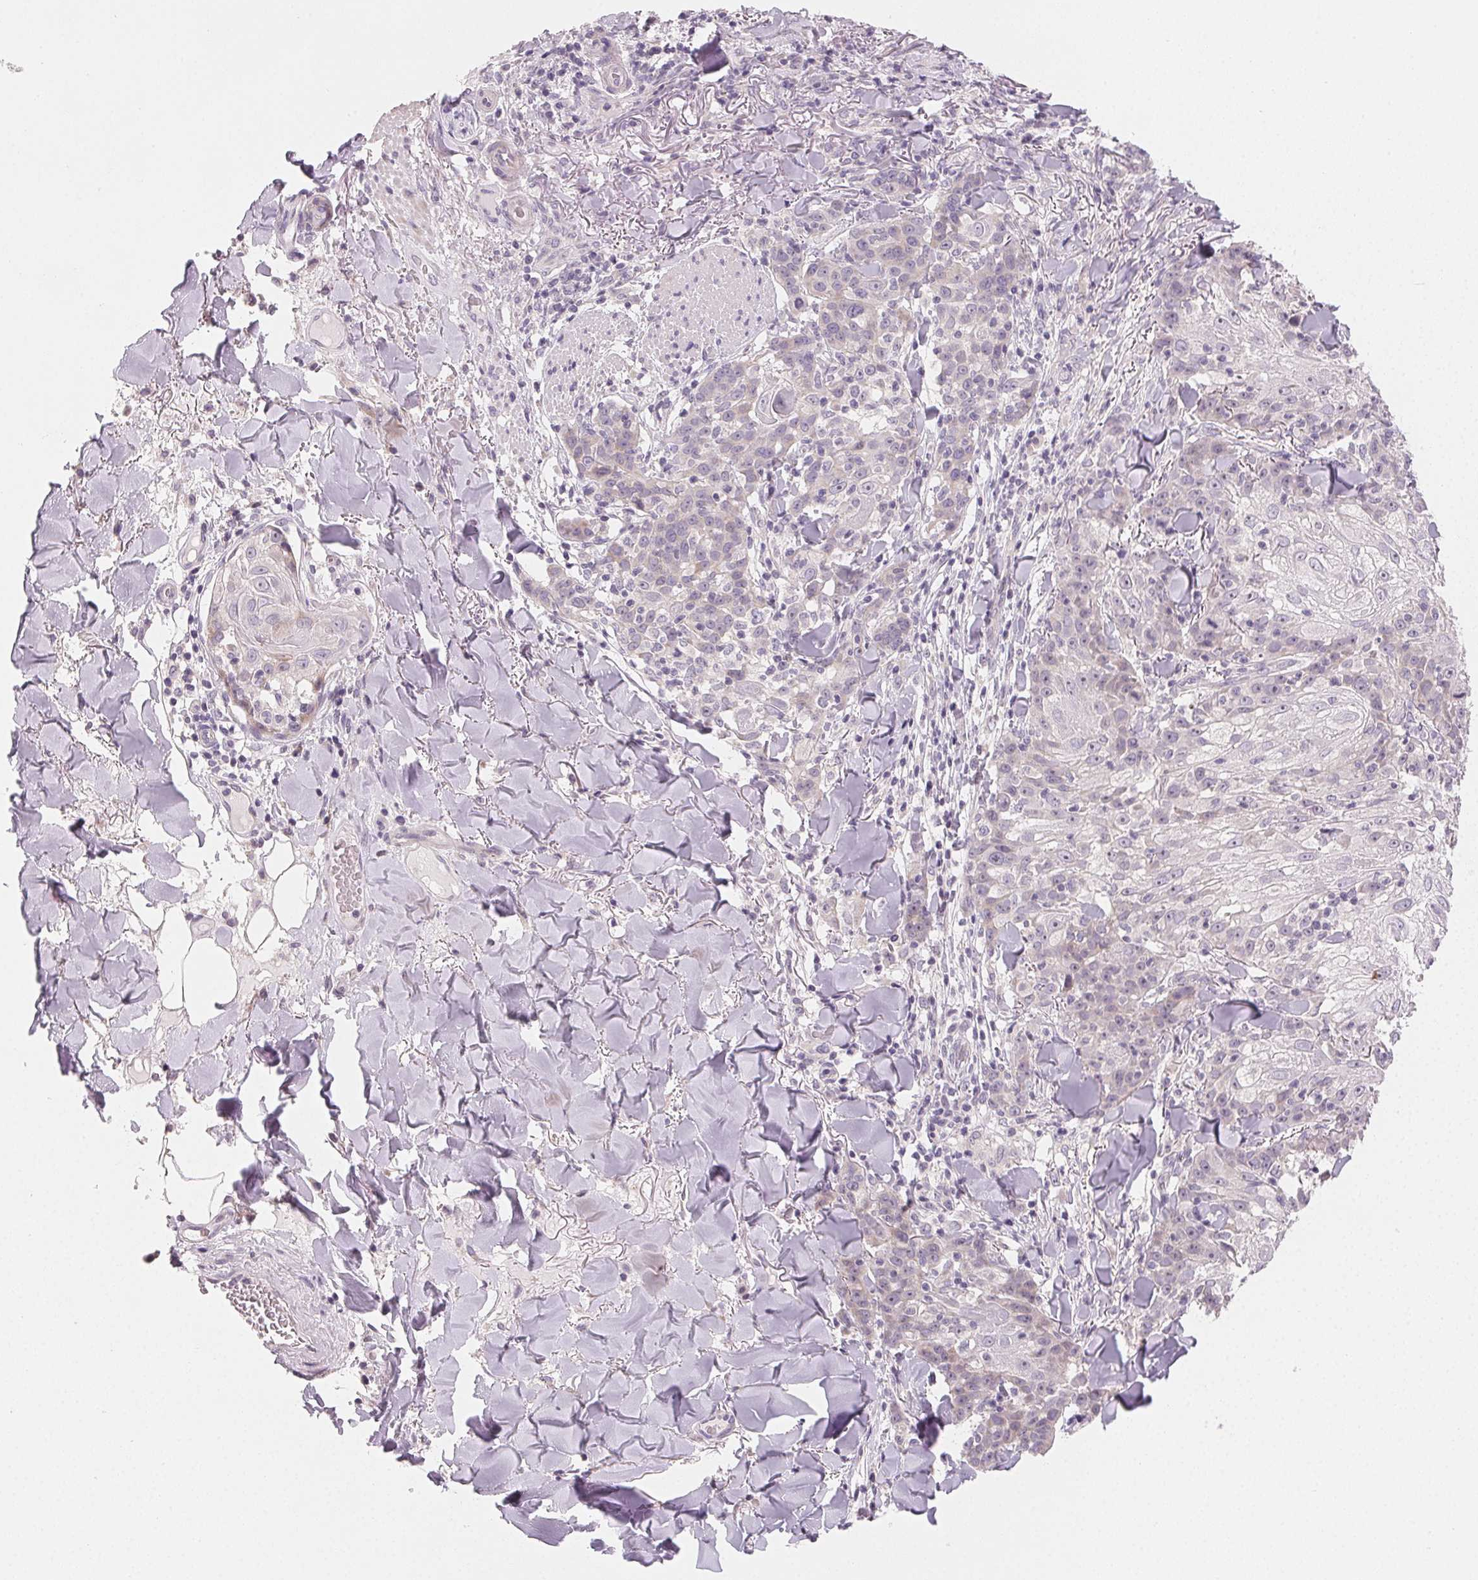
{"staining": {"intensity": "negative", "quantity": "none", "location": "none"}, "tissue": "skin cancer", "cell_type": "Tumor cells", "image_type": "cancer", "snomed": [{"axis": "morphology", "description": "Normal tissue, NOS"}, {"axis": "morphology", "description": "Squamous cell carcinoma, NOS"}, {"axis": "topography", "description": "Skin"}], "caption": "IHC photomicrograph of human skin cancer stained for a protein (brown), which exhibits no expression in tumor cells.", "gene": "MYBL1", "patient": {"sex": "female", "age": 83}}